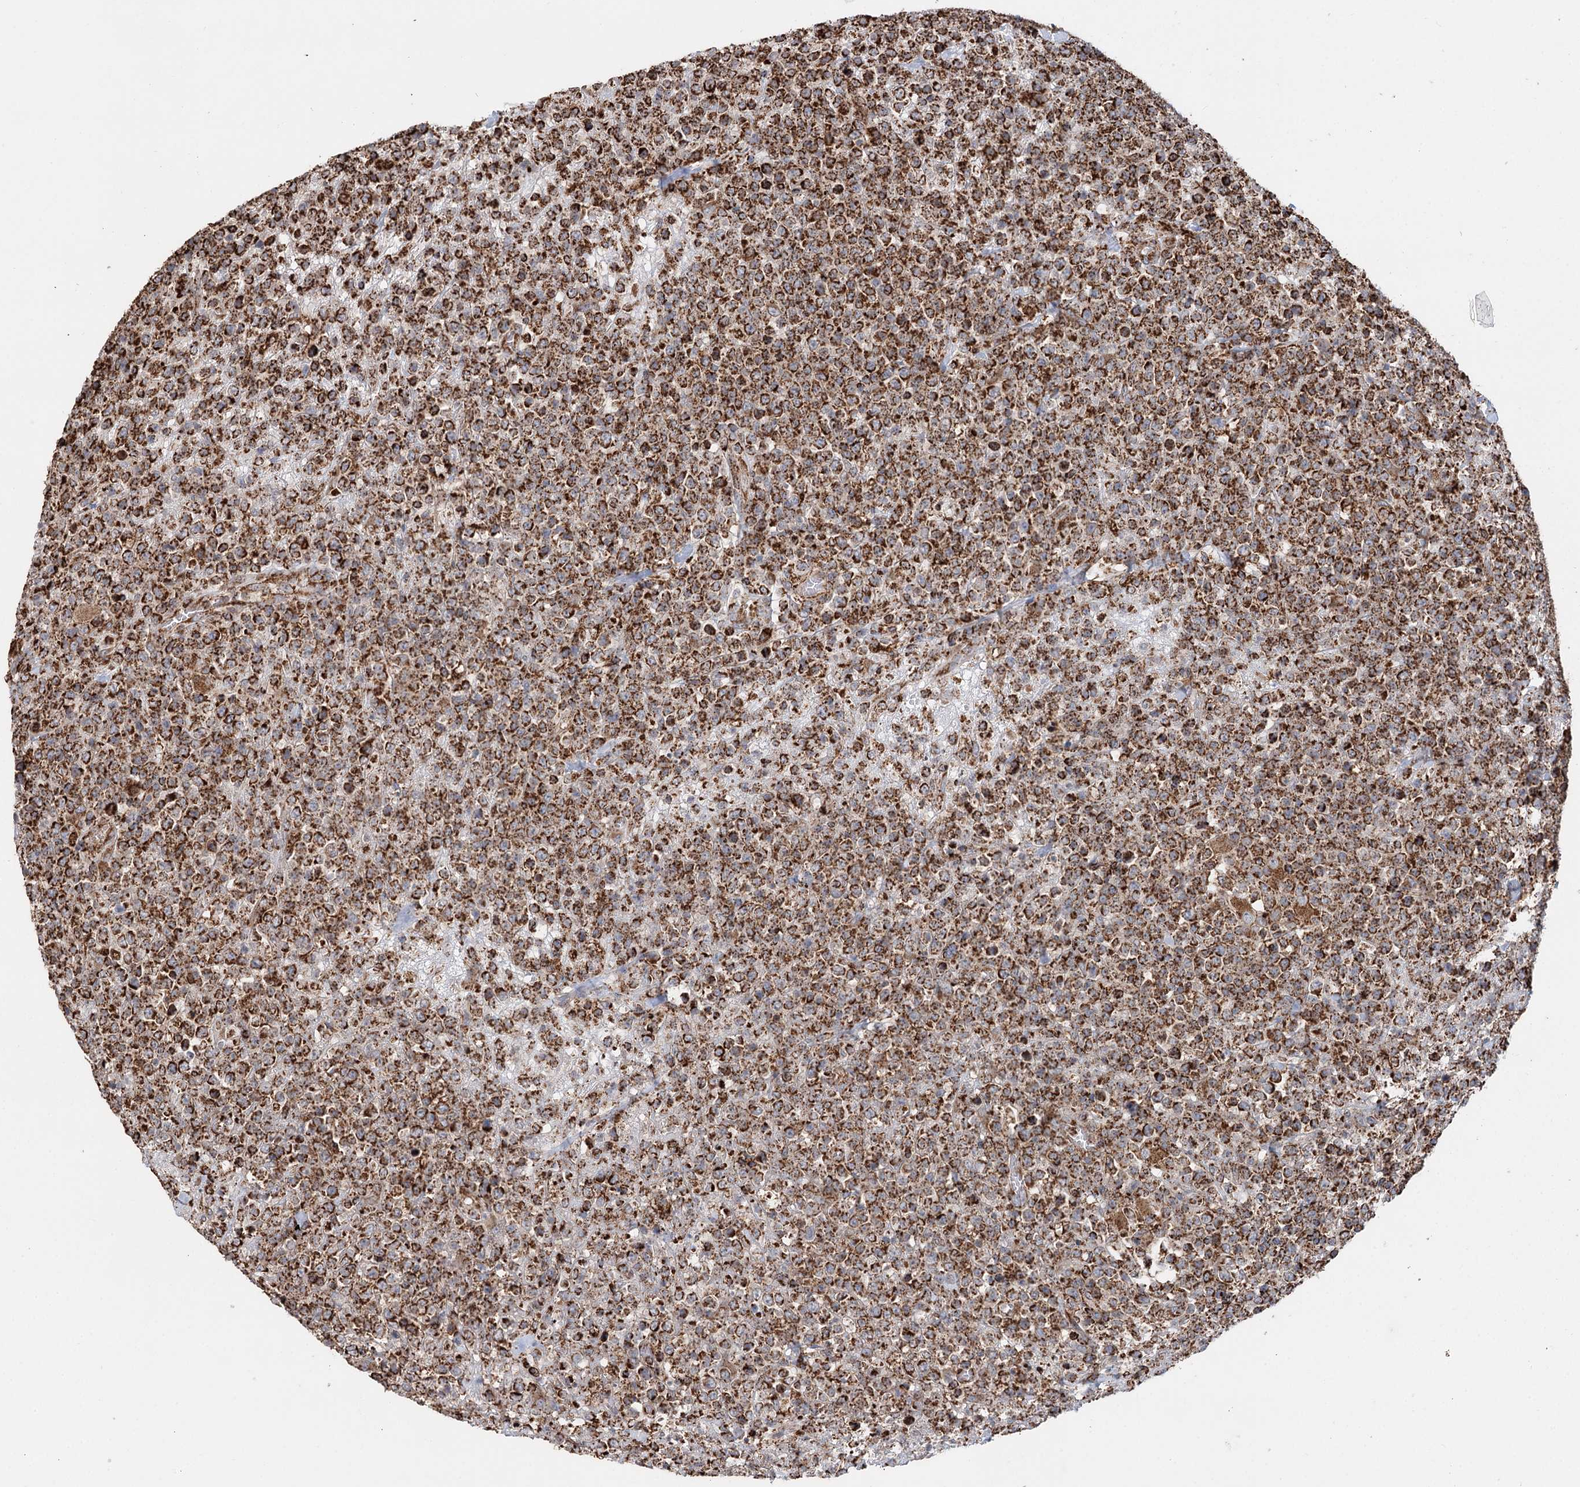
{"staining": {"intensity": "strong", "quantity": ">75%", "location": "cytoplasmic/membranous"}, "tissue": "lymphoma", "cell_type": "Tumor cells", "image_type": "cancer", "snomed": [{"axis": "morphology", "description": "Malignant lymphoma, non-Hodgkin's type, High grade"}, {"axis": "topography", "description": "Colon"}], "caption": "Malignant lymphoma, non-Hodgkin's type (high-grade) was stained to show a protein in brown. There is high levels of strong cytoplasmic/membranous staining in approximately >75% of tumor cells.", "gene": "APH1A", "patient": {"sex": "female", "age": 53}}